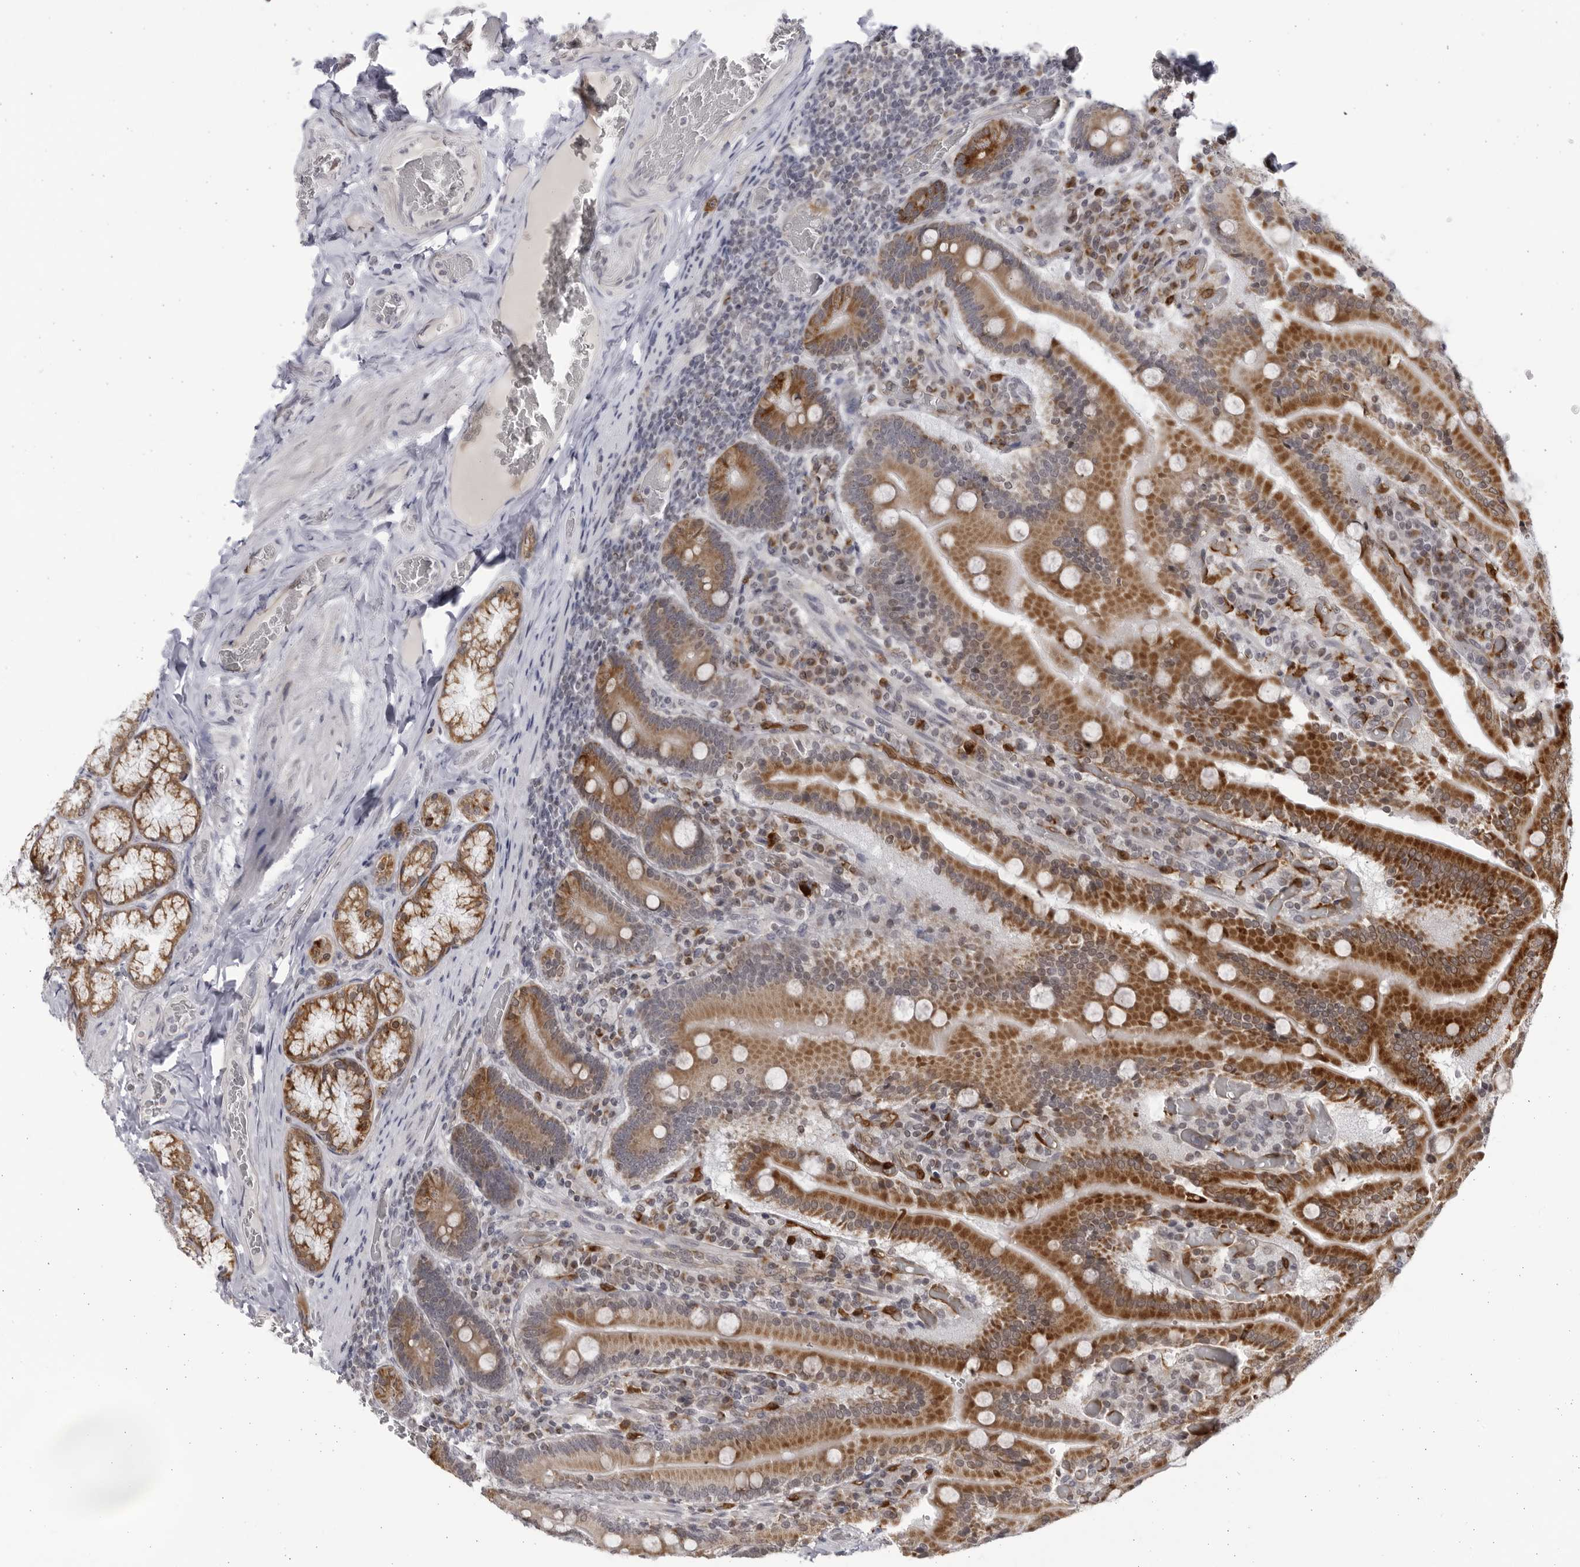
{"staining": {"intensity": "strong", "quantity": ">75%", "location": "cytoplasmic/membranous"}, "tissue": "duodenum", "cell_type": "Glandular cells", "image_type": "normal", "snomed": [{"axis": "morphology", "description": "Normal tissue, NOS"}, {"axis": "topography", "description": "Duodenum"}], "caption": "DAB immunohistochemical staining of normal duodenum displays strong cytoplasmic/membranous protein staining in approximately >75% of glandular cells. (DAB (3,3'-diaminobenzidine) IHC with brightfield microscopy, high magnification).", "gene": "SLC25A22", "patient": {"sex": "female", "age": 62}}